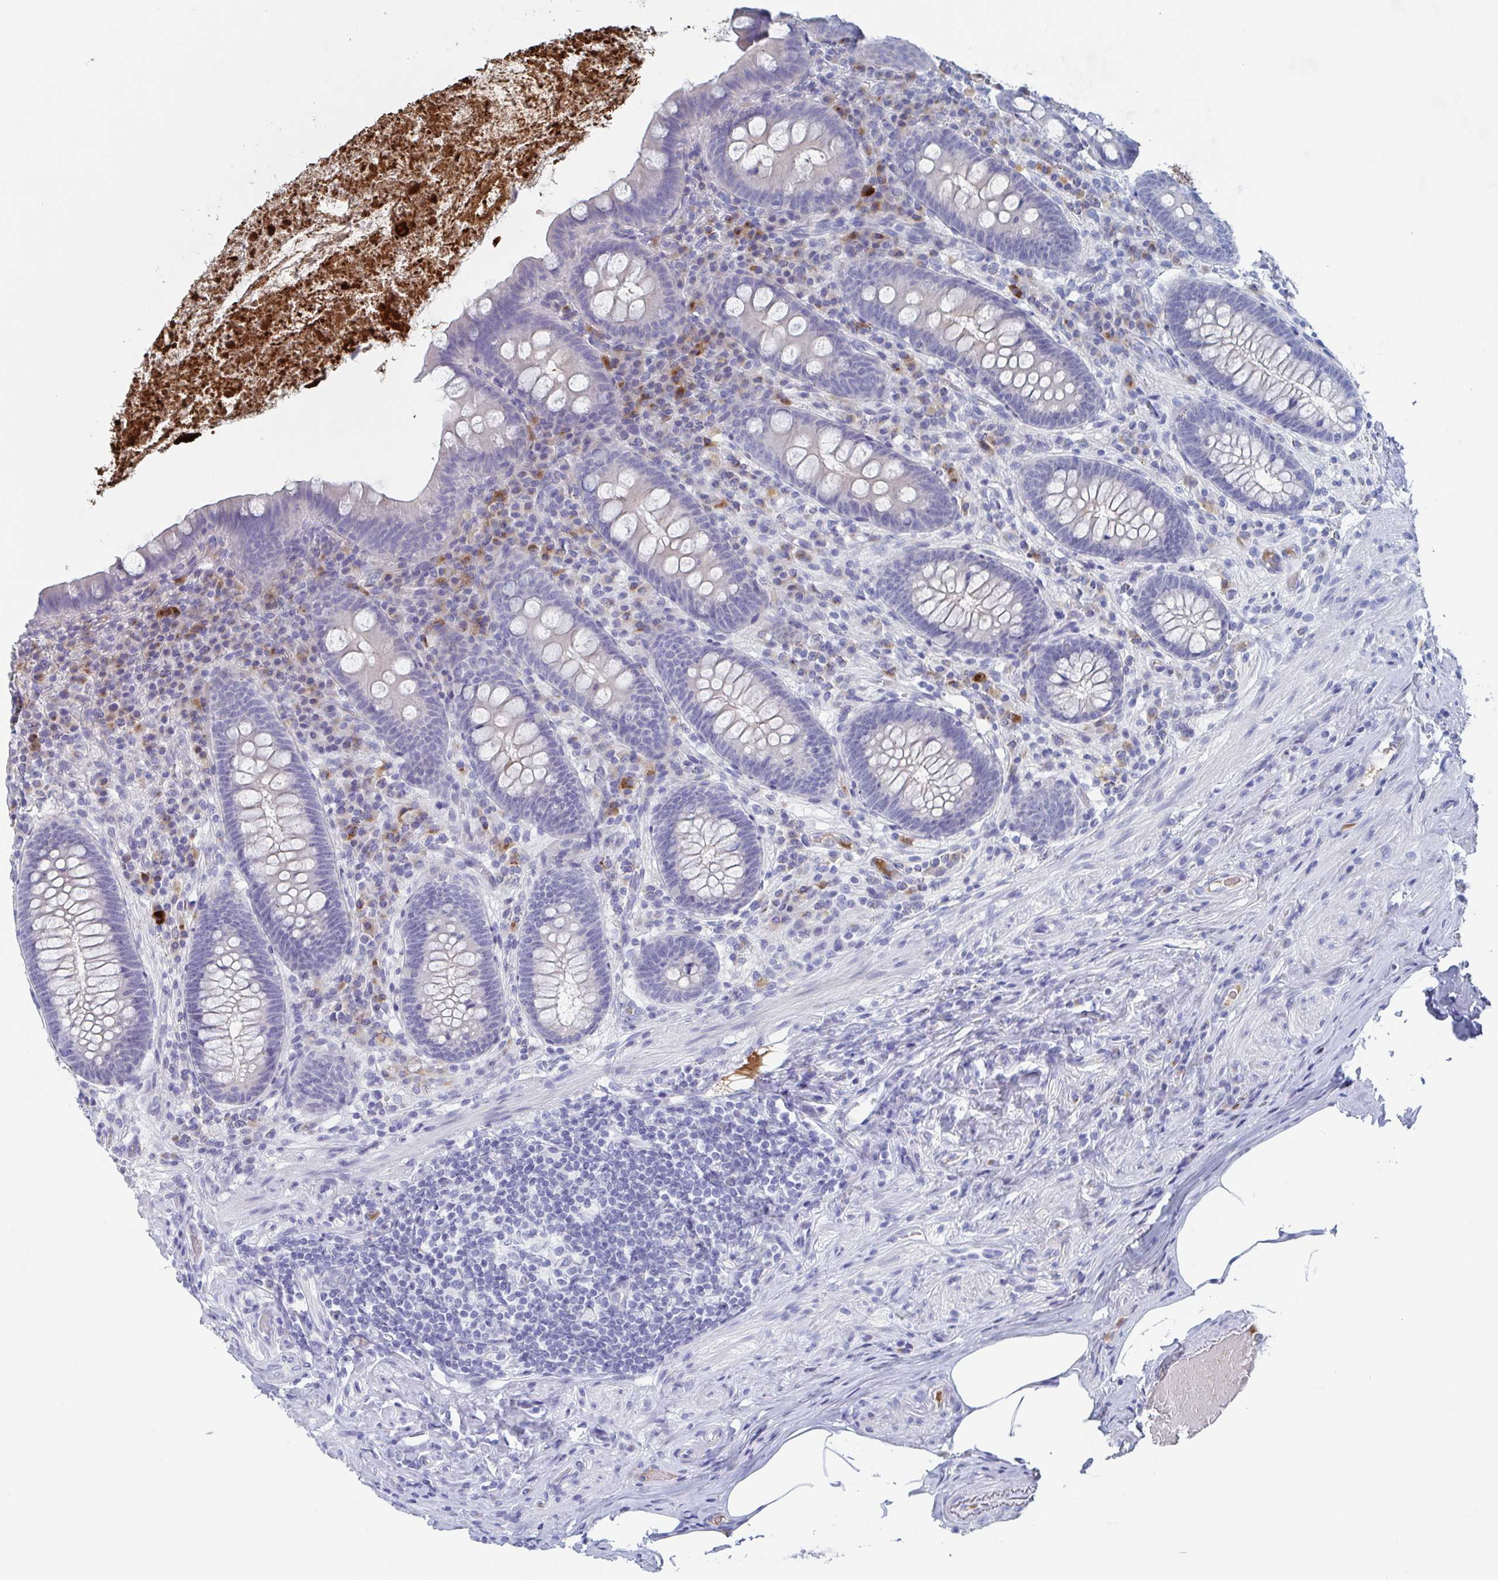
{"staining": {"intensity": "weak", "quantity": "<25%", "location": "cytoplasmic/membranous"}, "tissue": "appendix", "cell_type": "Glandular cells", "image_type": "normal", "snomed": [{"axis": "morphology", "description": "Normal tissue, NOS"}, {"axis": "topography", "description": "Appendix"}], "caption": "Glandular cells show no significant protein positivity in normal appendix. The staining was performed using DAB to visualize the protein expression in brown, while the nuclei were stained in blue with hematoxylin (Magnification: 20x).", "gene": "NT5C3B", "patient": {"sex": "male", "age": 71}}